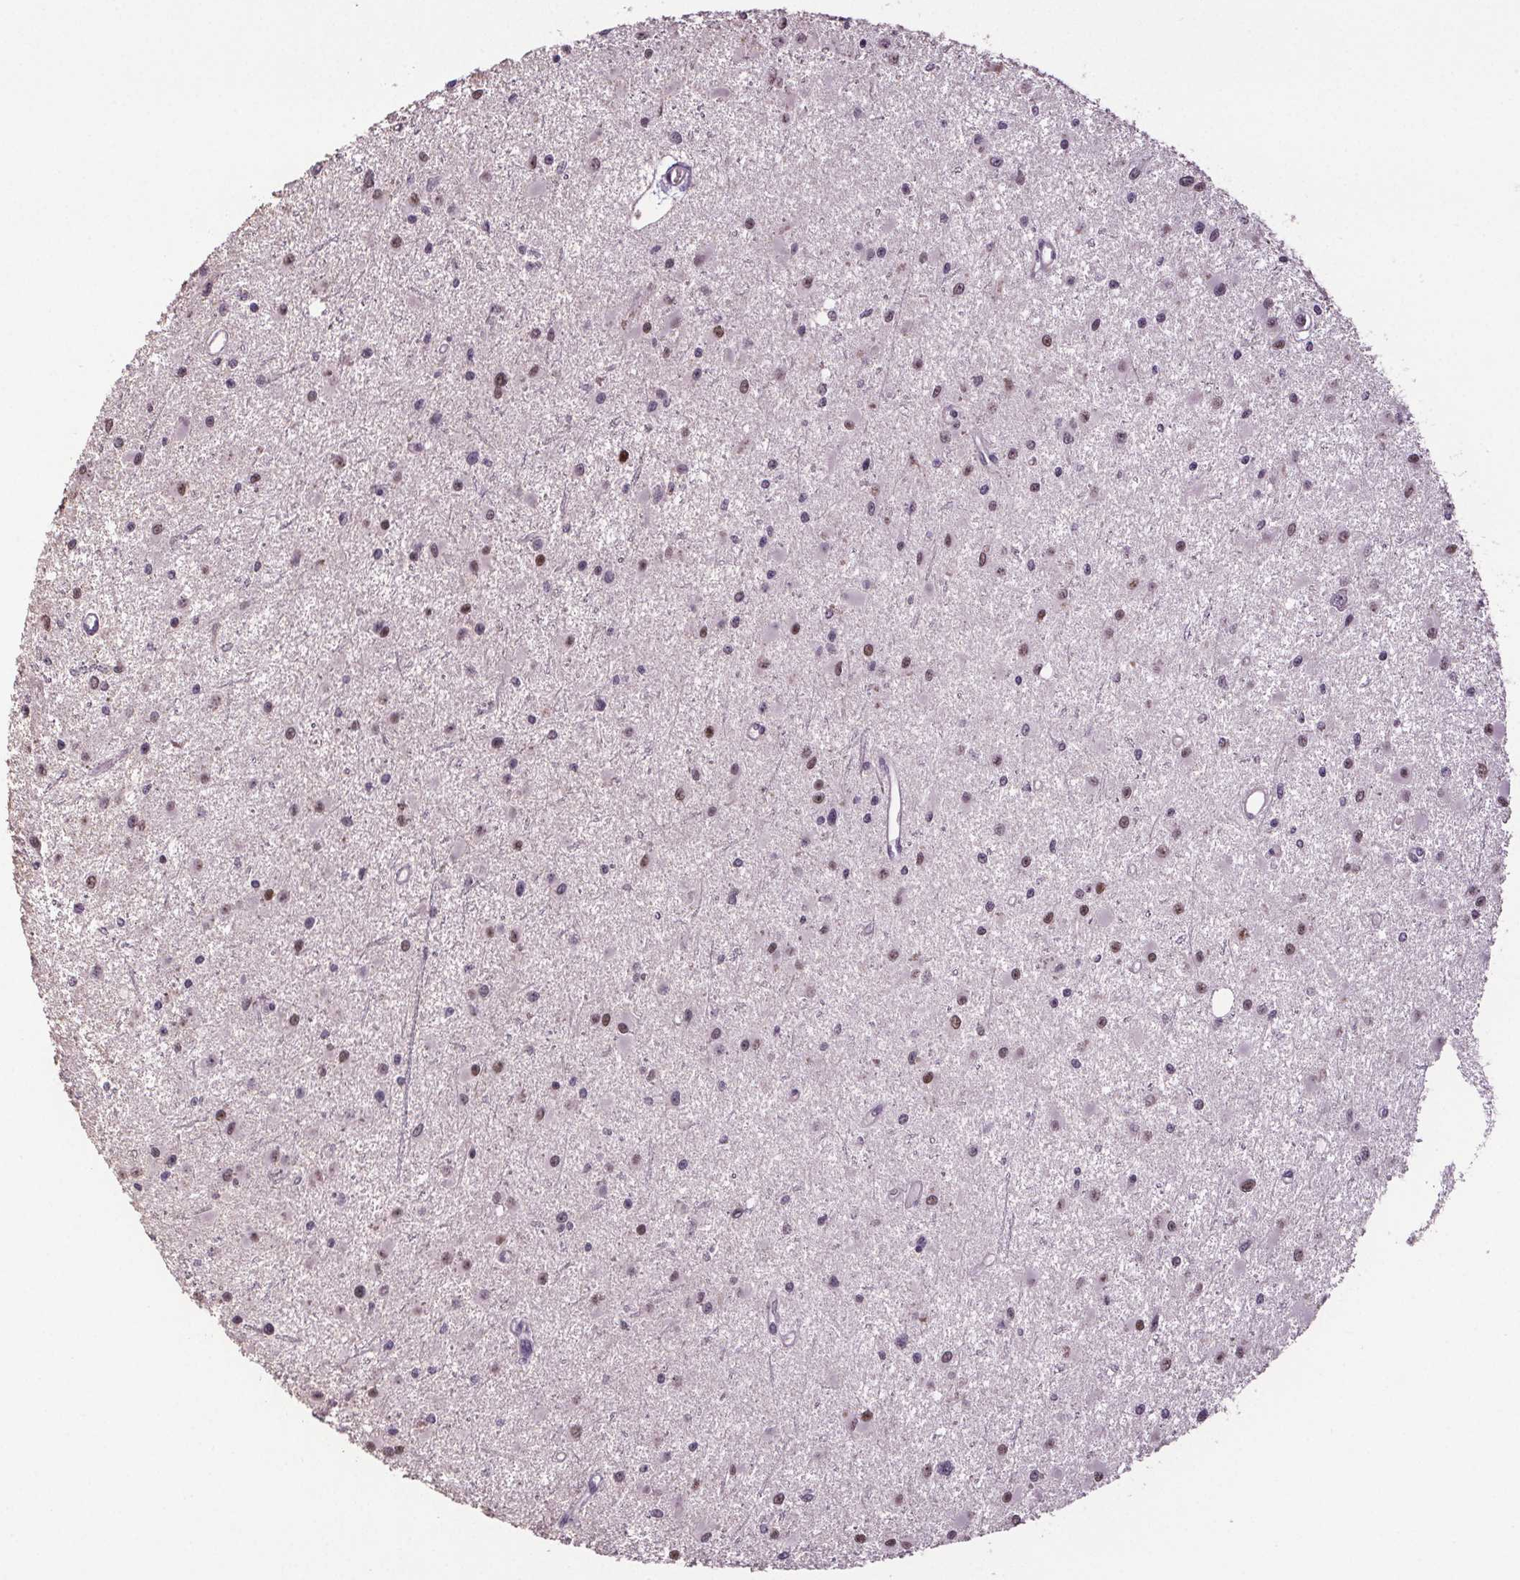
{"staining": {"intensity": "moderate", "quantity": "25%-75%", "location": "nuclear"}, "tissue": "glioma", "cell_type": "Tumor cells", "image_type": "cancer", "snomed": [{"axis": "morphology", "description": "Glioma, malignant, High grade"}, {"axis": "topography", "description": "Brain"}], "caption": "Glioma tissue reveals moderate nuclear staining in about 25%-75% of tumor cells, visualized by immunohistochemistry. (Stains: DAB in brown, nuclei in blue, Microscopy: brightfield microscopy at high magnification).", "gene": "CENPF", "patient": {"sex": "male", "age": 54}}